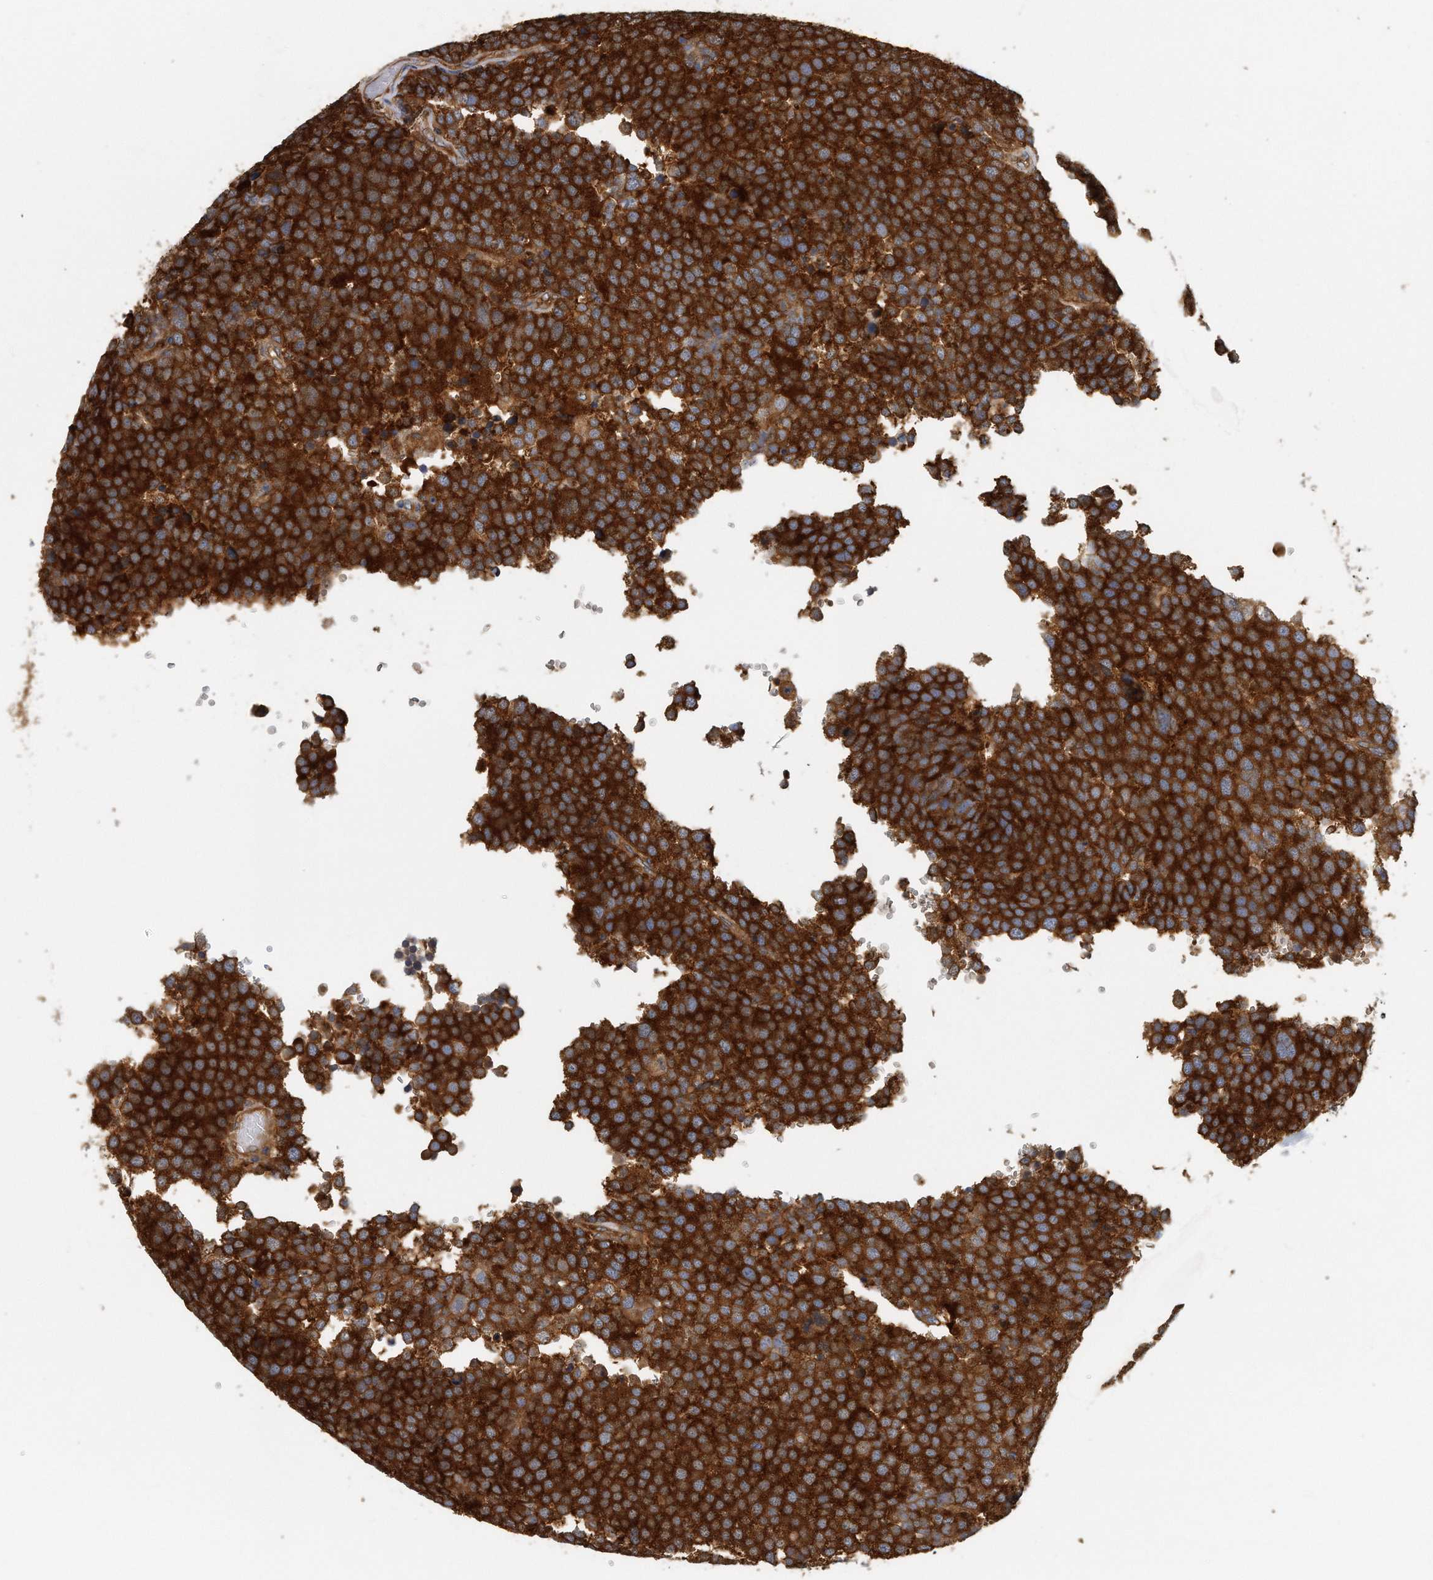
{"staining": {"intensity": "strong", "quantity": ">75%", "location": "cytoplasmic/membranous"}, "tissue": "testis cancer", "cell_type": "Tumor cells", "image_type": "cancer", "snomed": [{"axis": "morphology", "description": "Seminoma, NOS"}, {"axis": "topography", "description": "Testis"}], "caption": "This is an image of immunohistochemistry staining of testis seminoma, which shows strong staining in the cytoplasmic/membranous of tumor cells.", "gene": "EIF3I", "patient": {"sex": "male", "age": 71}}